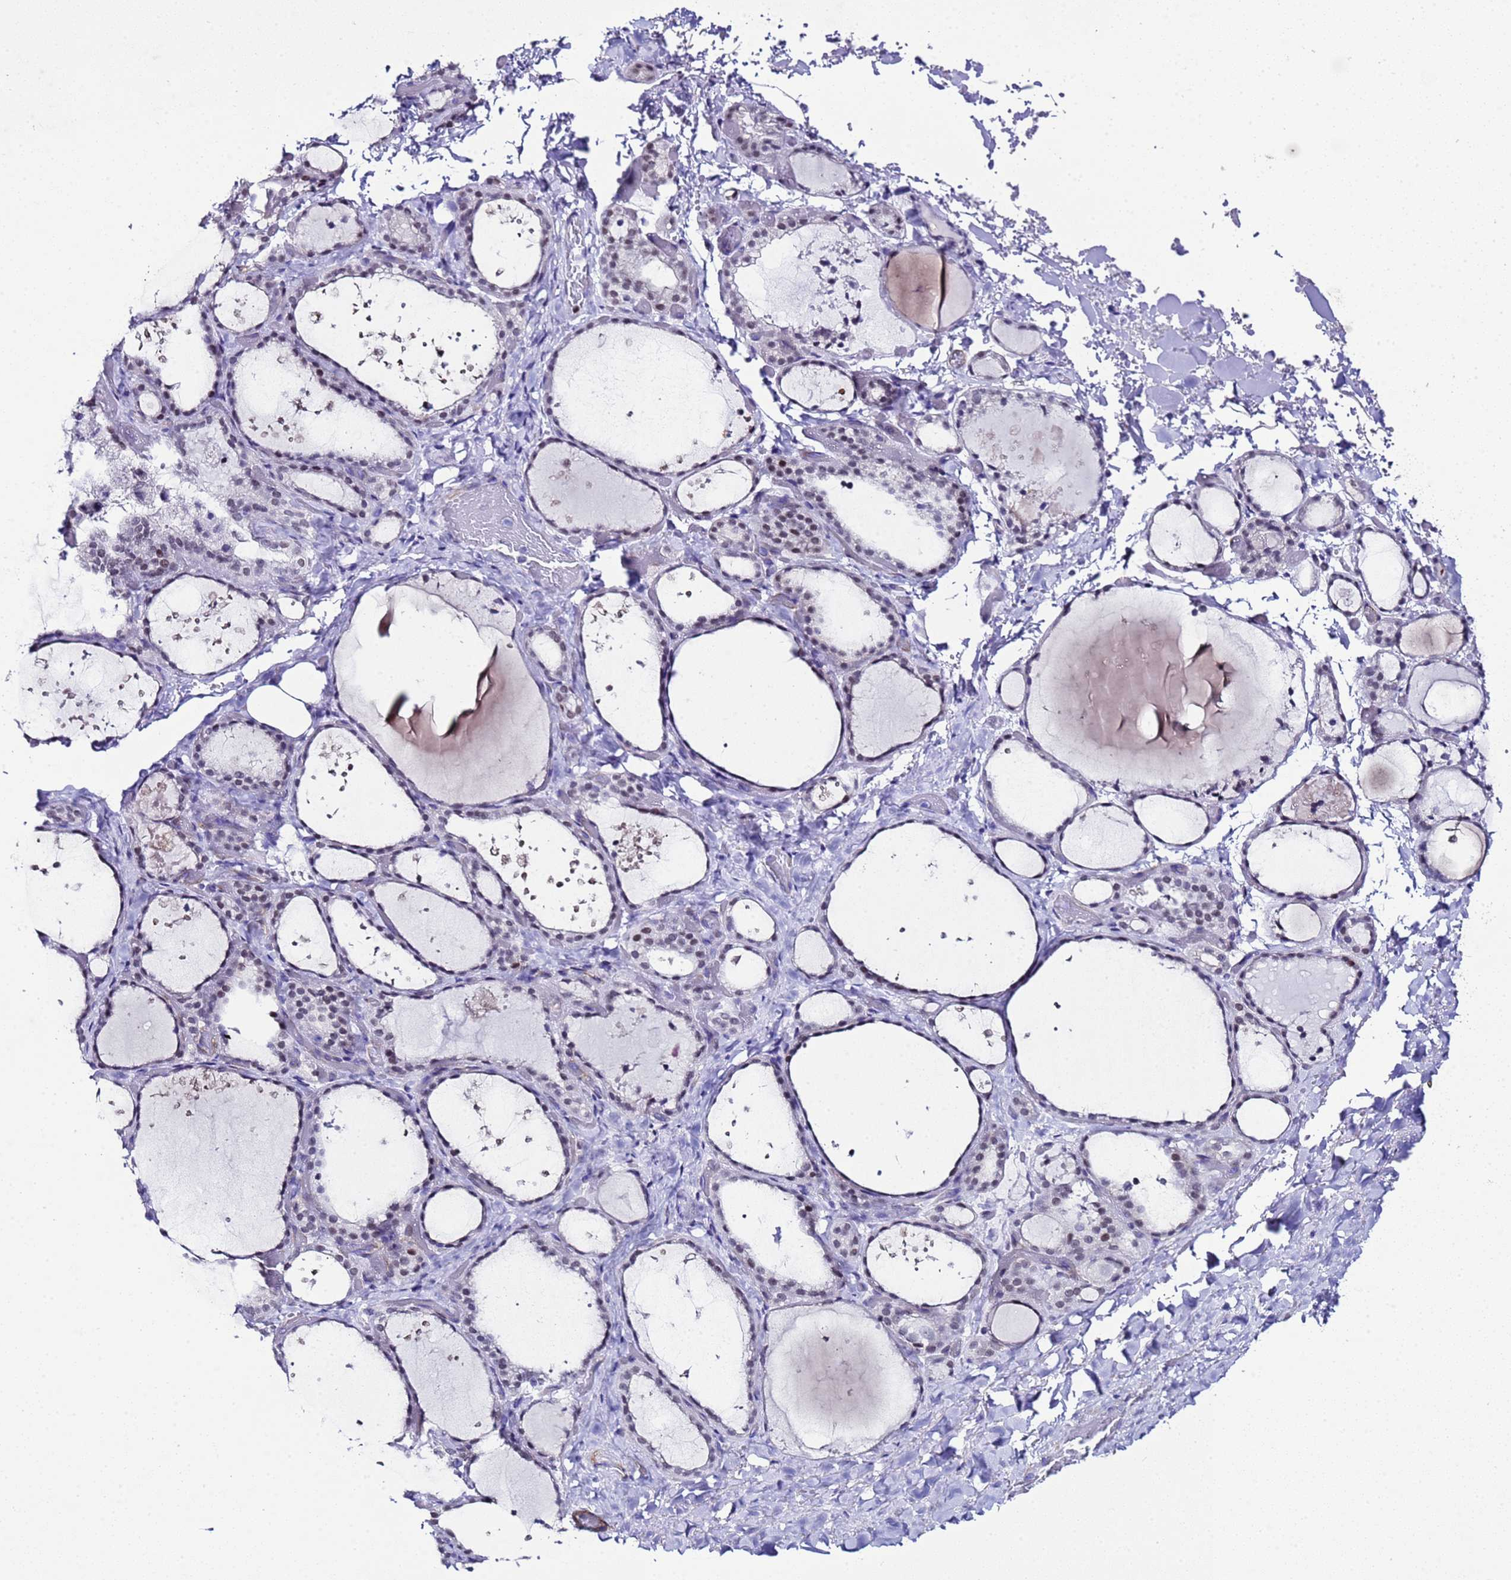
{"staining": {"intensity": "weak", "quantity": "25%-75%", "location": "nuclear"}, "tissue": "thyroid gland", "cell_type": "Glandular cells", "image_type": "normal", "snomed": [{"axis": "morphology", "description": "Normal tissue, NOS"}, {"axis": "topography", "description": "Thyroid gland"}], "caption": "IHC staining of unremarkable thyroid gland, which demonstrates low levels of weak nuclear expression in about 25%-75% of glandular cells indicating weak nuclear protein staining. The staining was performed using DAB (3,3'-diaminobenzidine) (brown) for protein detection and nuclei were counterstained in hematoxylin (blue).", "gene": "BCL7A", "patient": {"sex": "female", "age": 44}}